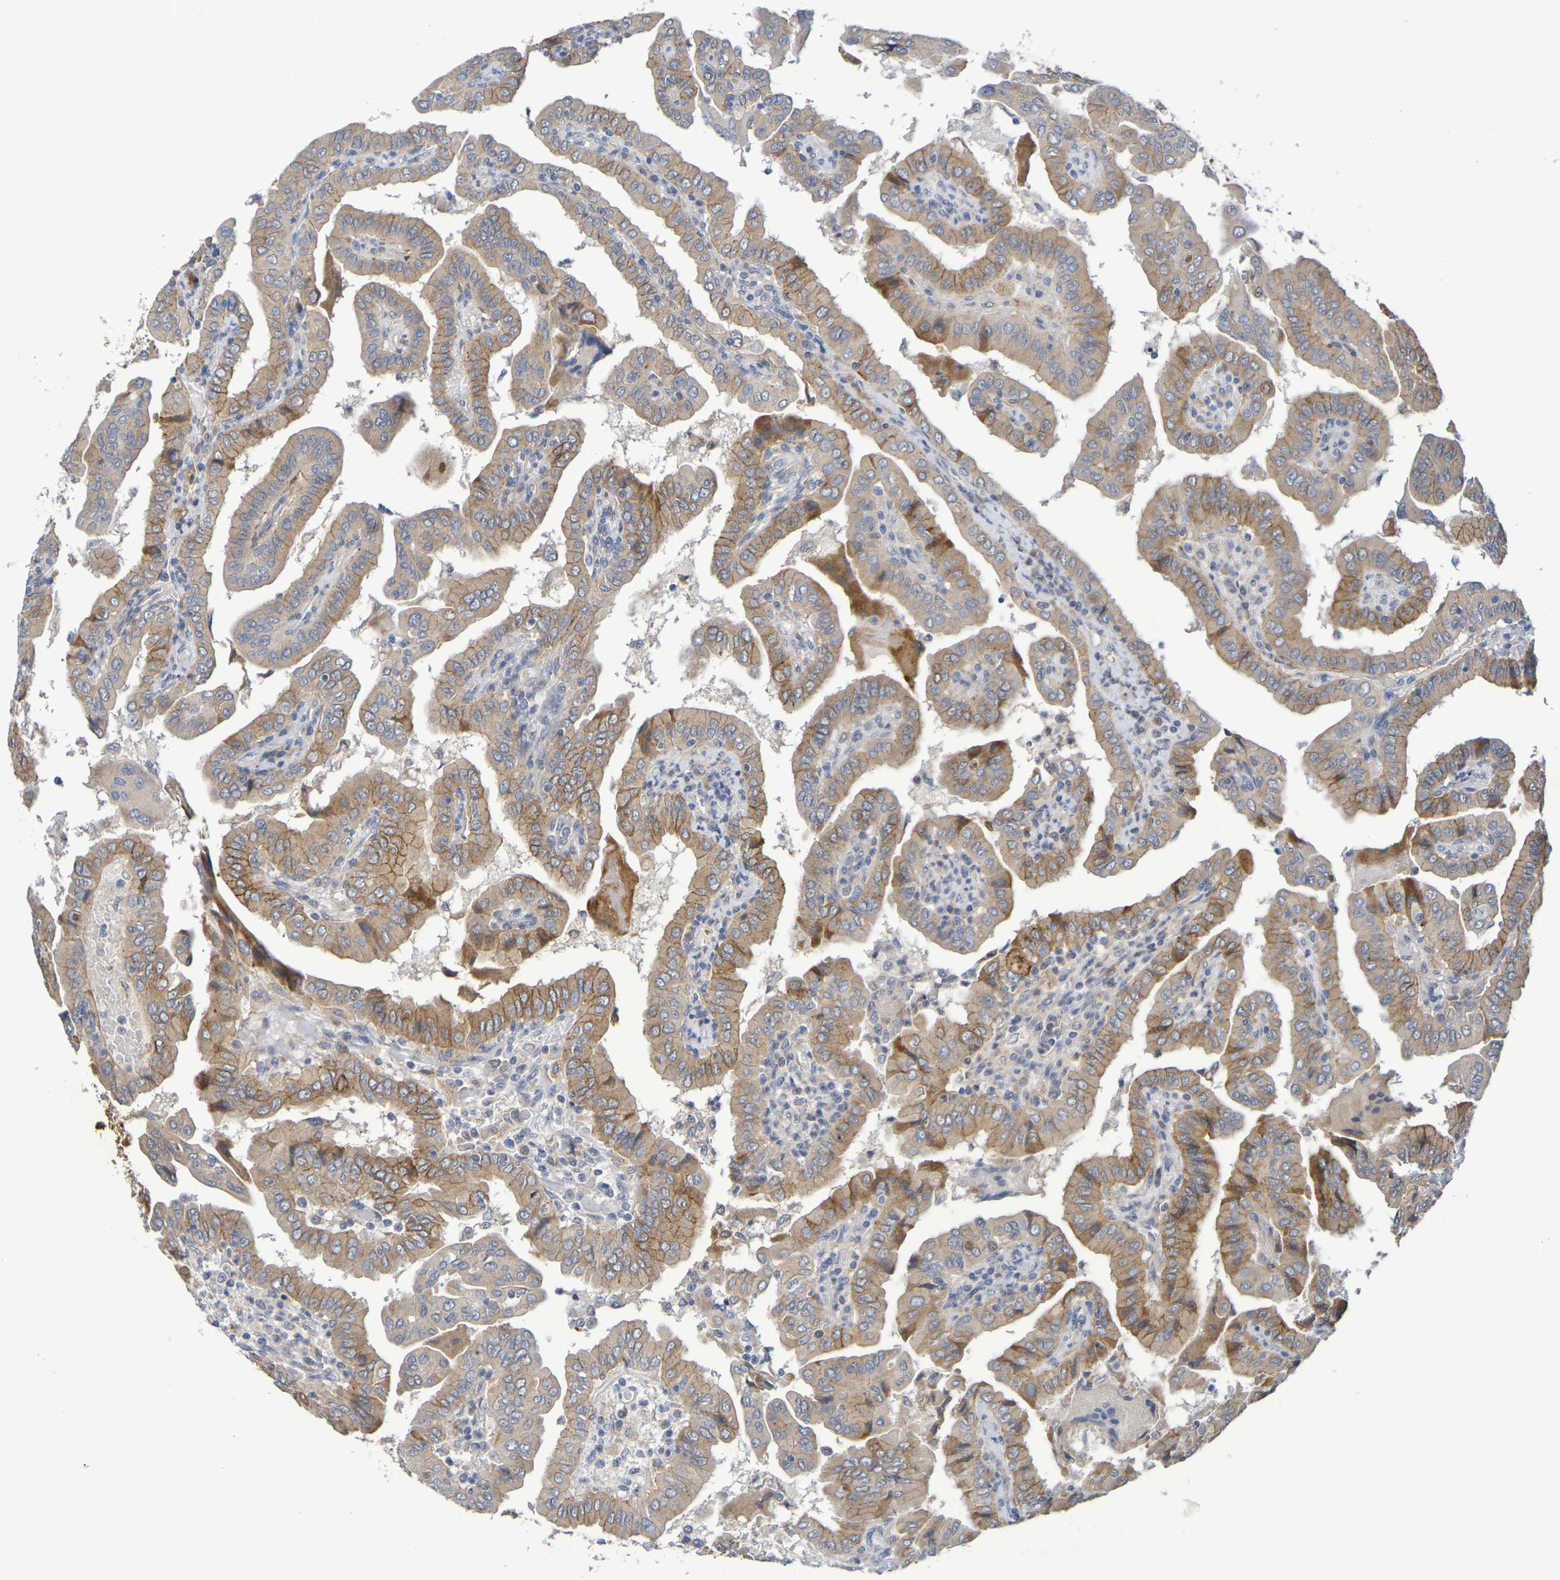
{"staining": {"intensity": "moderate", "quantity": "25%-75%", "location": "cytoplasmic/membranous"}, "tissue": "thyroid cancer", "cell_type": "Tumor cells", "image_type": "cancer", "snomed": [{"axis": "morphology", "description": "Papillary adenocarcinoma, NOS"}, {"axis": "topography", "description": "Thyroid gland"}], "caption": "DAB immunohistochemical staining of human thyroid cancer (papillary adenocarcinoma) displays moderate cytoplasmic/membranous protein expression in approximately 25%-75% of tumor cells.", "gene": "SDC4", "patient": {"sex": "male", "age": 33}}